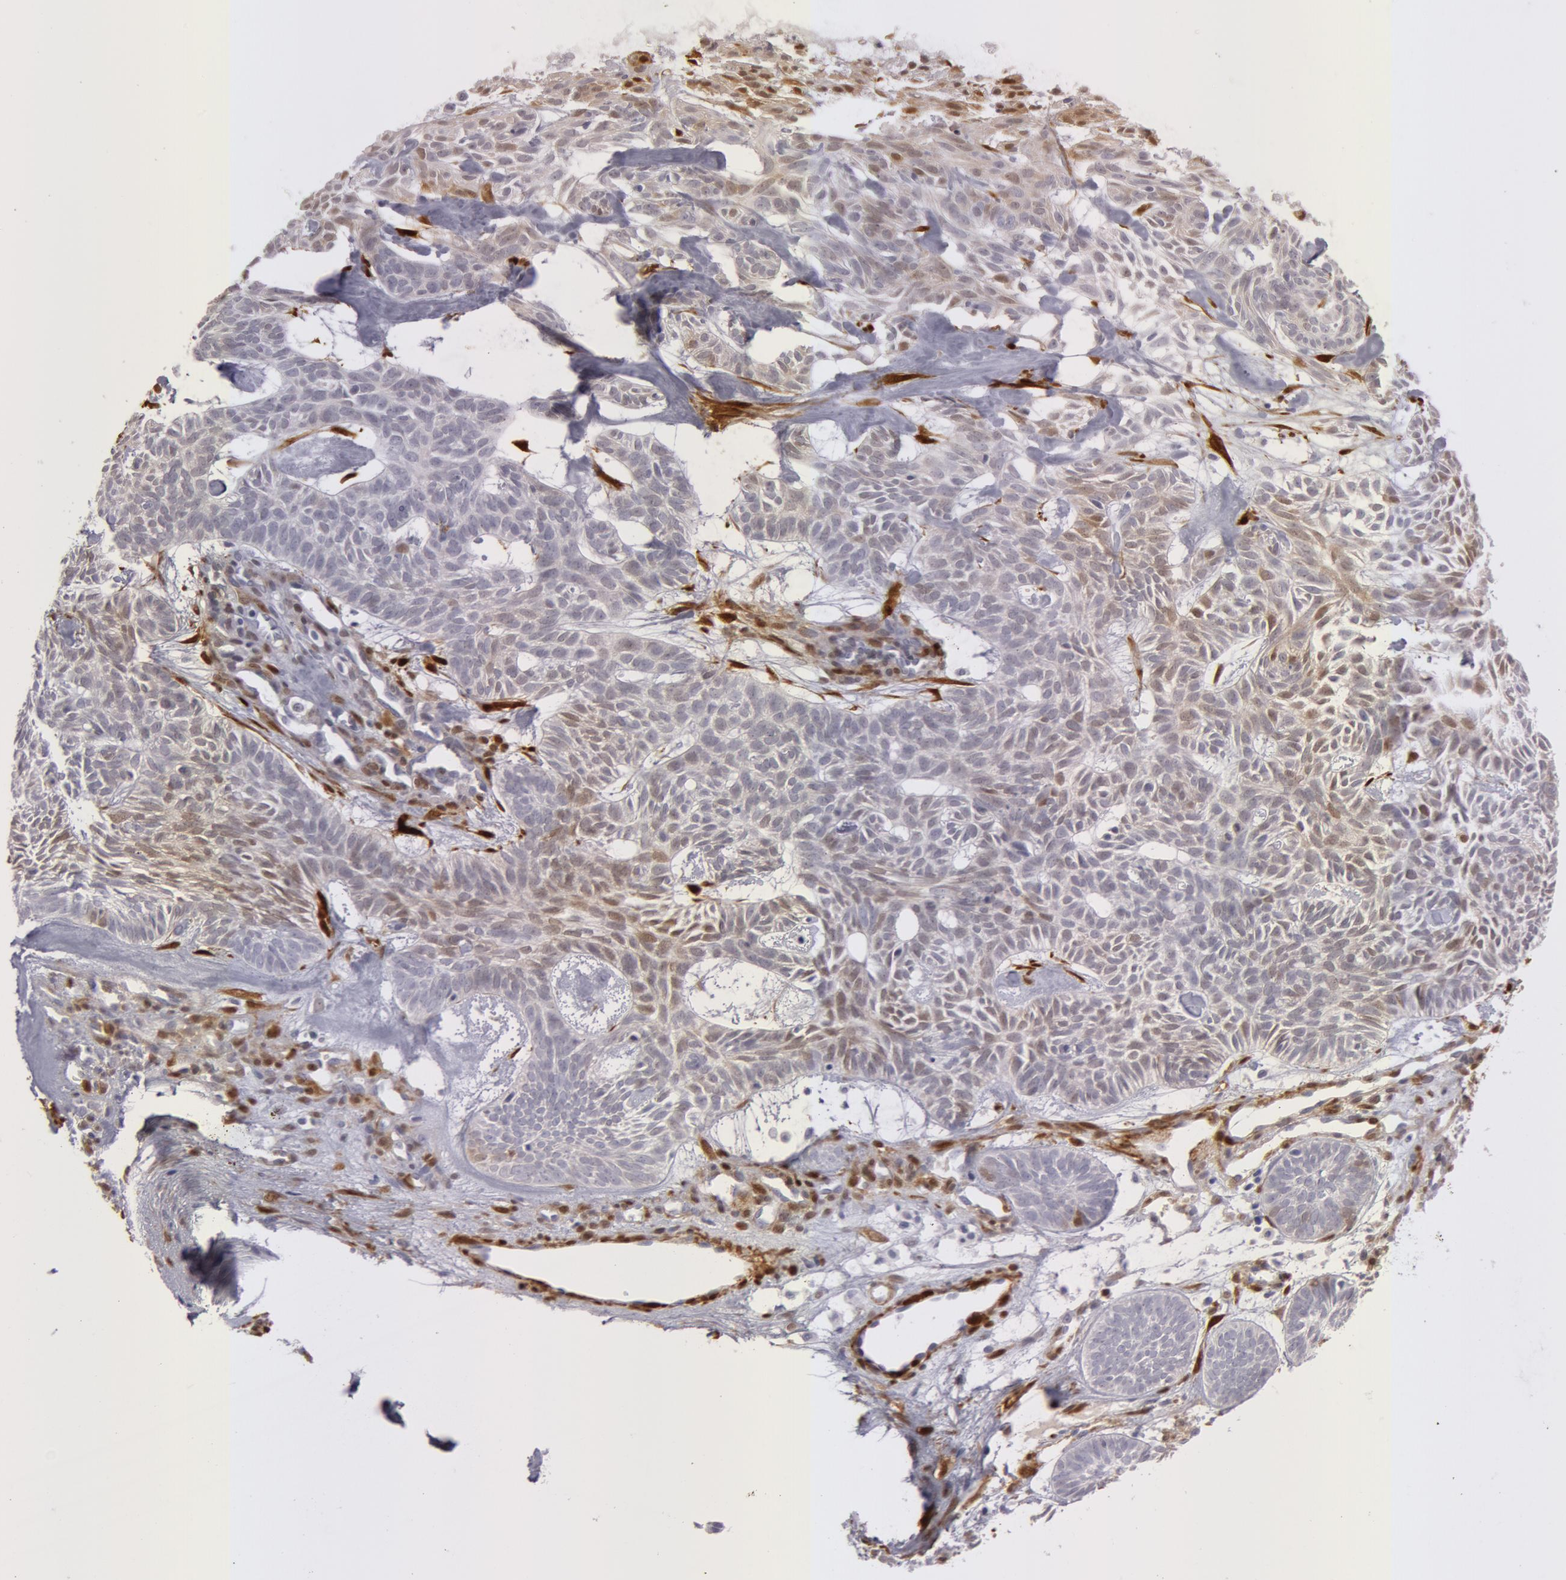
{"staining": {"intensity": "moderate", "quantity": "25%-75%", "location": "cytoplasmic/membranous,nuclear"}, "tissue": "skin cancer", "cell_type": "Tumor cells", "image_type": "cancer", "snomed": [{"axis": "morphology", "description": "Basal cell carcinoma"}, {"axis": "topography", "description": "Skin"}], "caption": "Moderate cytoplasmic/membranous and nuclear expression is seen in about 25%-75% of tumor cells in skin cancer (basal cell carcinoma).", "gene": "TAGLN", "patient": {"sex": "male", "age": 75}}